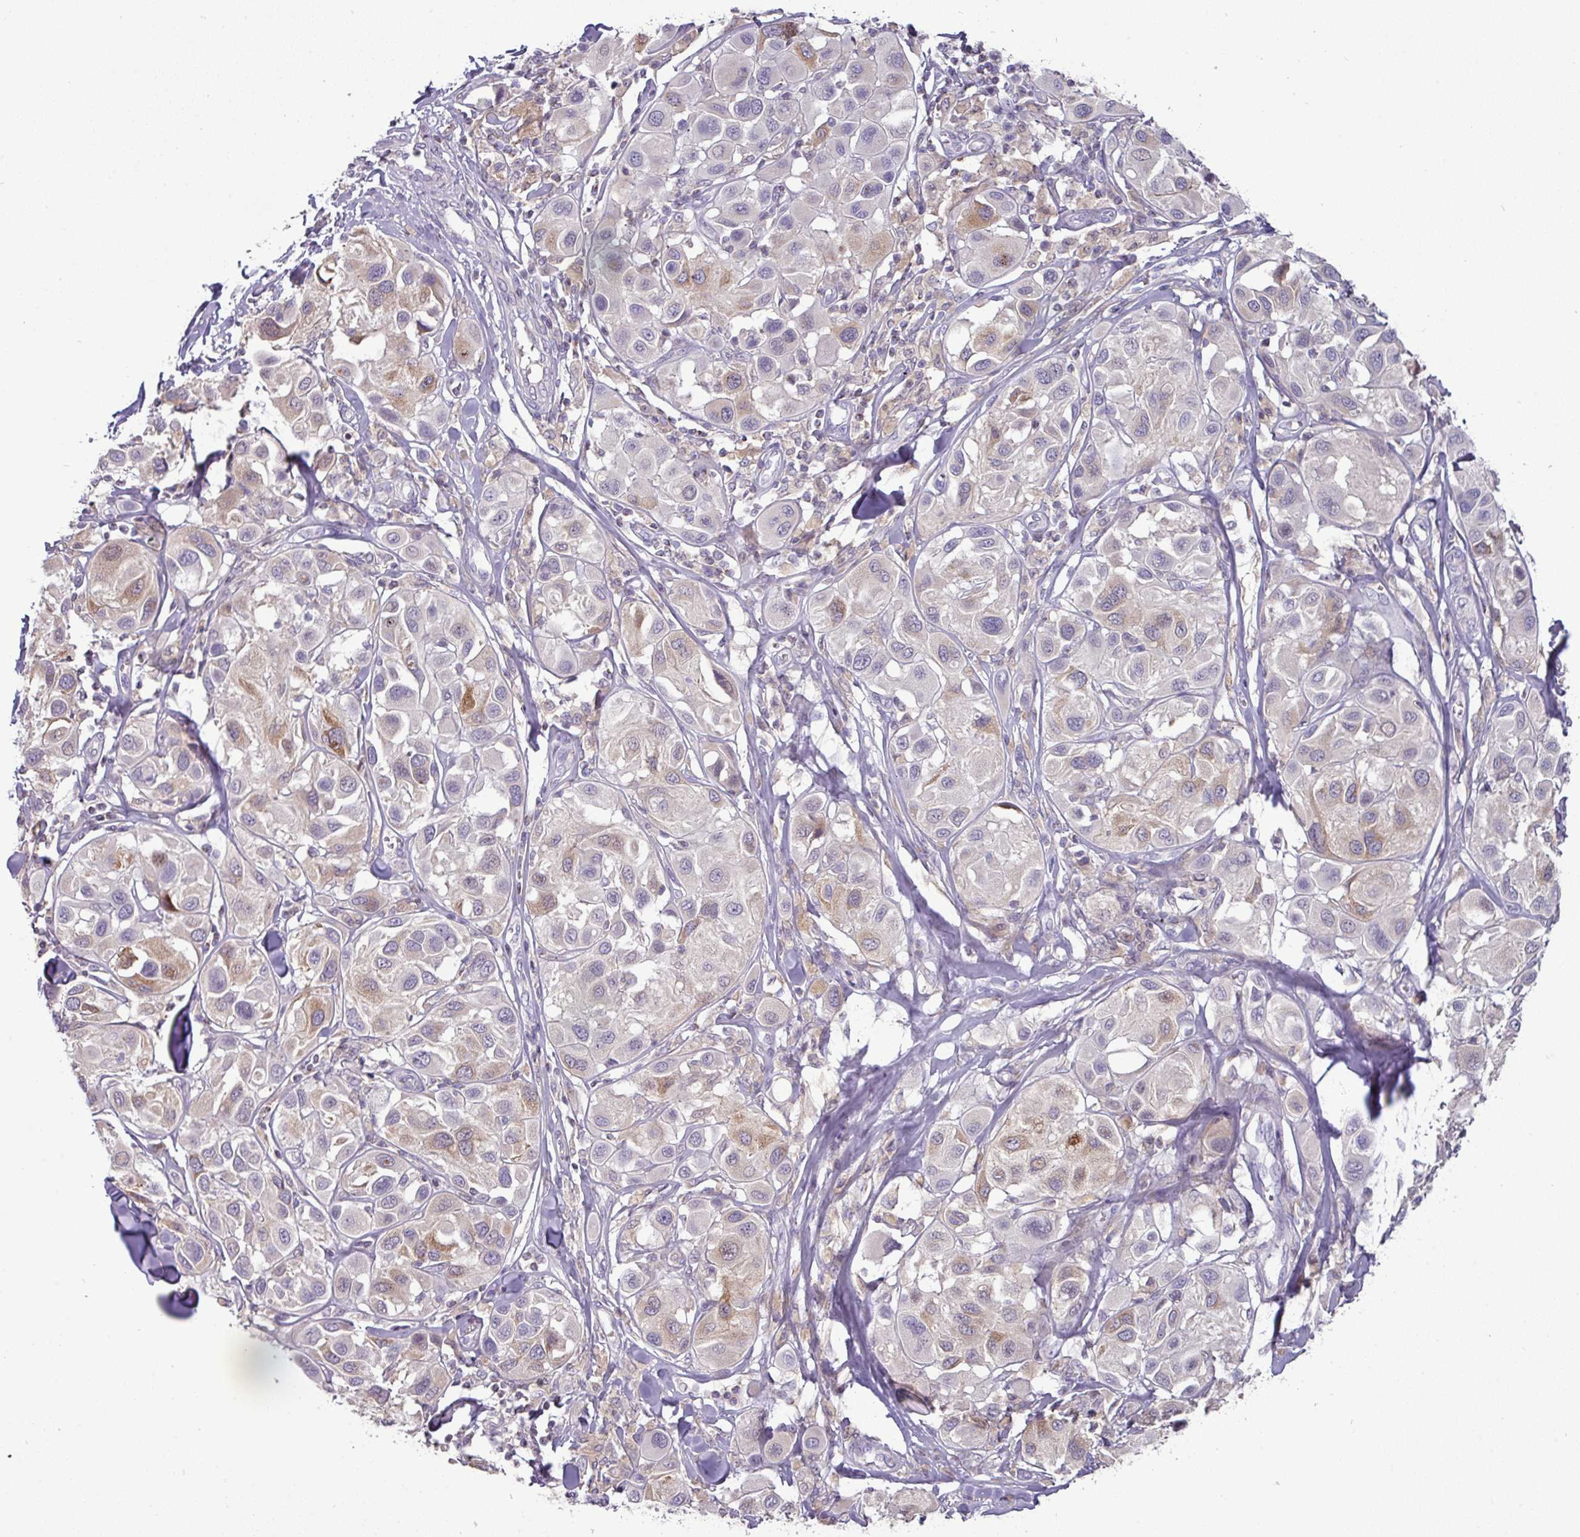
{"staining": {"intensity": "moderate", "quantity": "<25%", "location": "cytoplasmic/membranous"}, "tissue": "melanoma", "cell_type": "Tumor cells", "image_type": "cancer", "snomed": [{"axis": "morphology", "description": "Malignant melanoma, Metastatic site"}, {"axis": "topography", "description": "Skin"}], "caption": "Immunohistochemical staining of malignant melanoma (metastatic site) reveals low levels of moderate cytoplasmic/membranous protein staining in approximately <25% of tumor cells. (brown staining indicates protein expression, while blue staining denotes nuclei).", "gene": "TRAPPC1", "patient": {"sex": "male", "age": 41}}